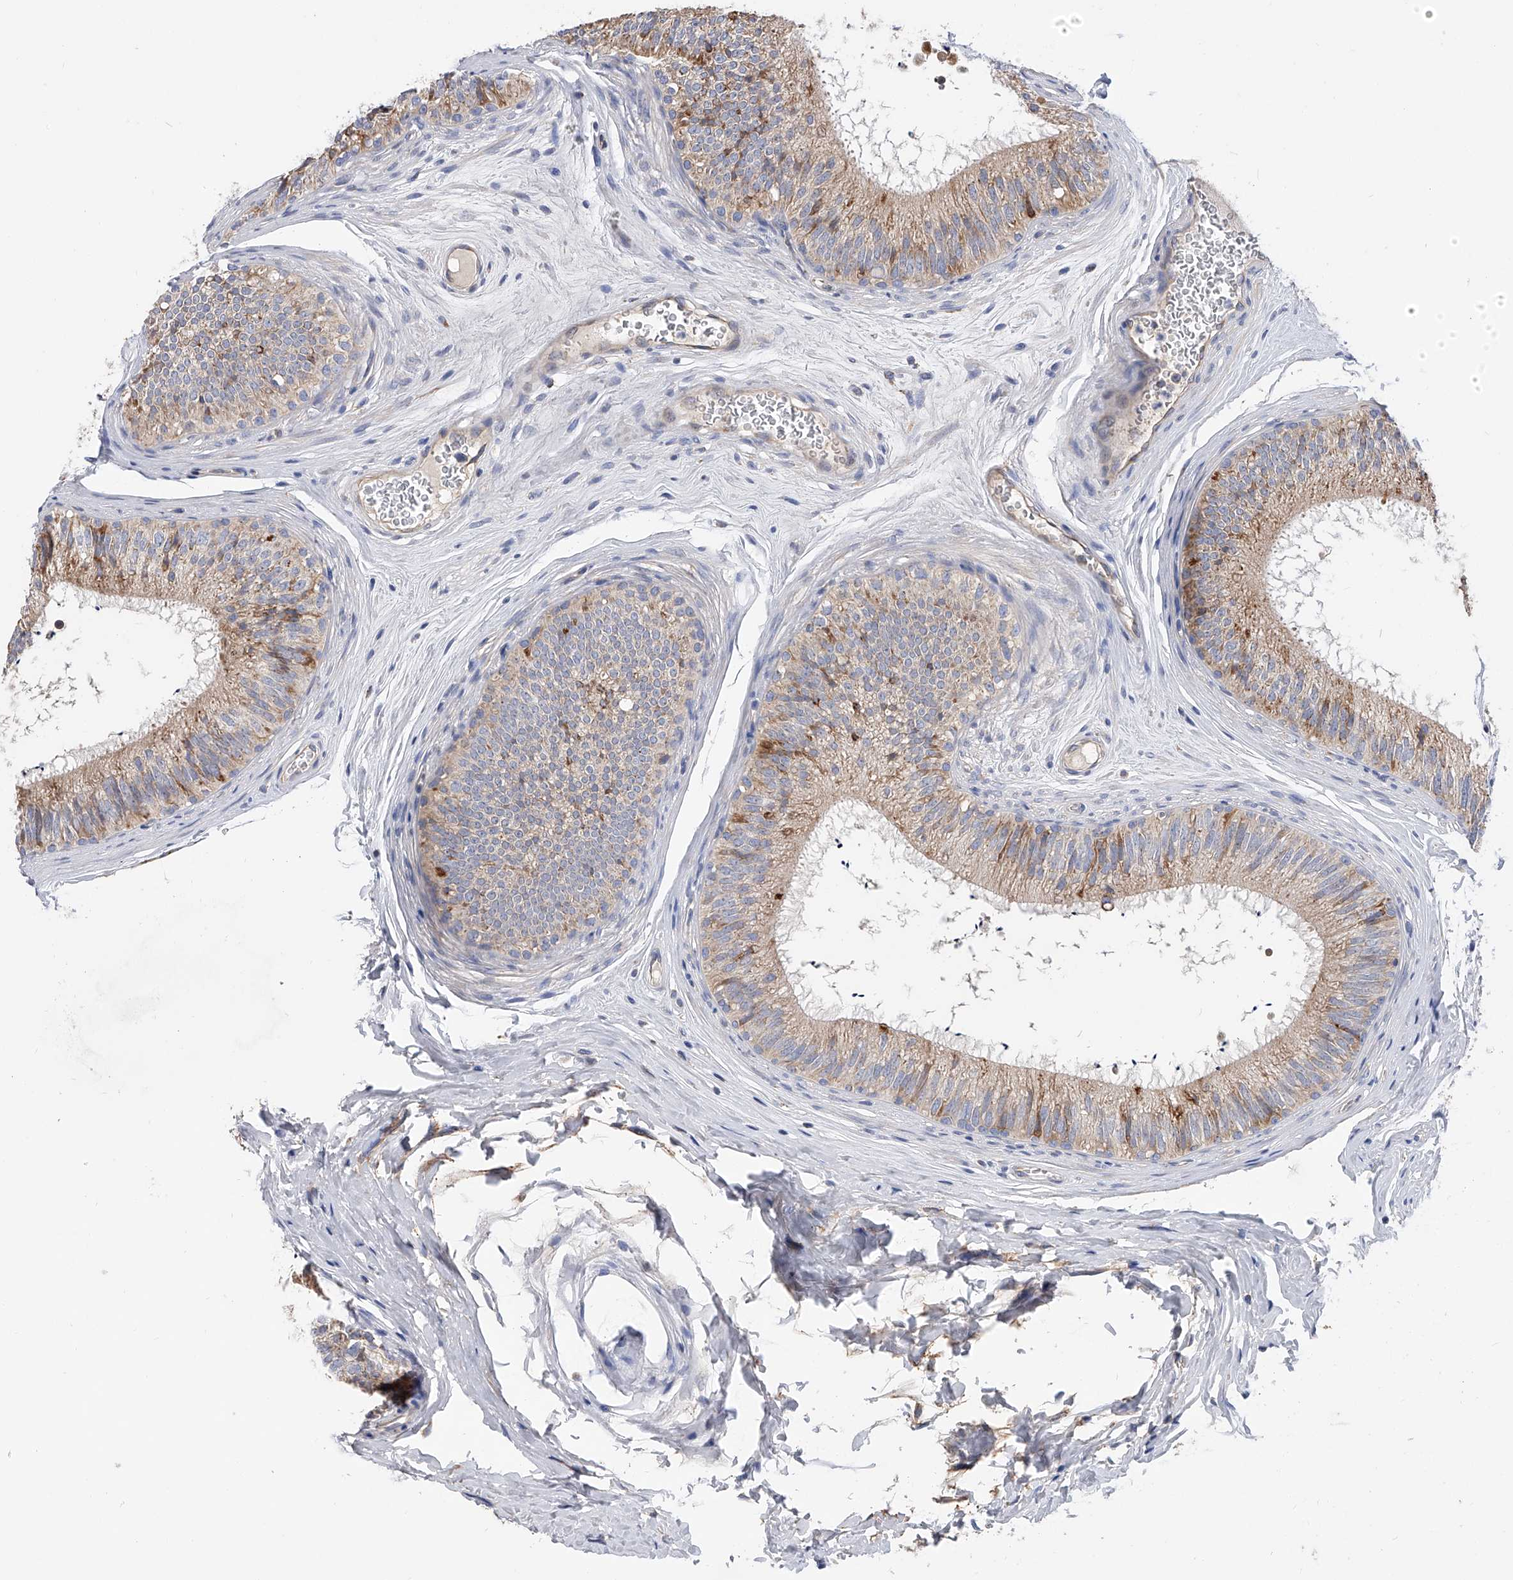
{"staining": {"intensity": "moderate", "quantity": "25%-75%", "location": "cytoplasmic/membranous"}, "tissue": "epididymis", "cell_type": "Glandular cells", "image_type": "normal", "snomed": [{"axis": "morphology", "description": "Normal tissue, NOS"}, {"axis": "topography", "description": "Epididymis"}], "caption": "Immunohistochemistry (IHC) staining of unremarkable epididymis, which exhibits medium levels of moderate cytoplasmic/membranous expression in about 25%-75% of glandular cells indicating moderate cytoplasmic/membranous protein staining. The staining was performed using DAB (3,3'-diaminobenzidine) (brown) for protein detection and nuclei were counterstained in hematoxylin (blue).", "gene": "PDSS2", "patient": {"sex": "male", "age": 29}}